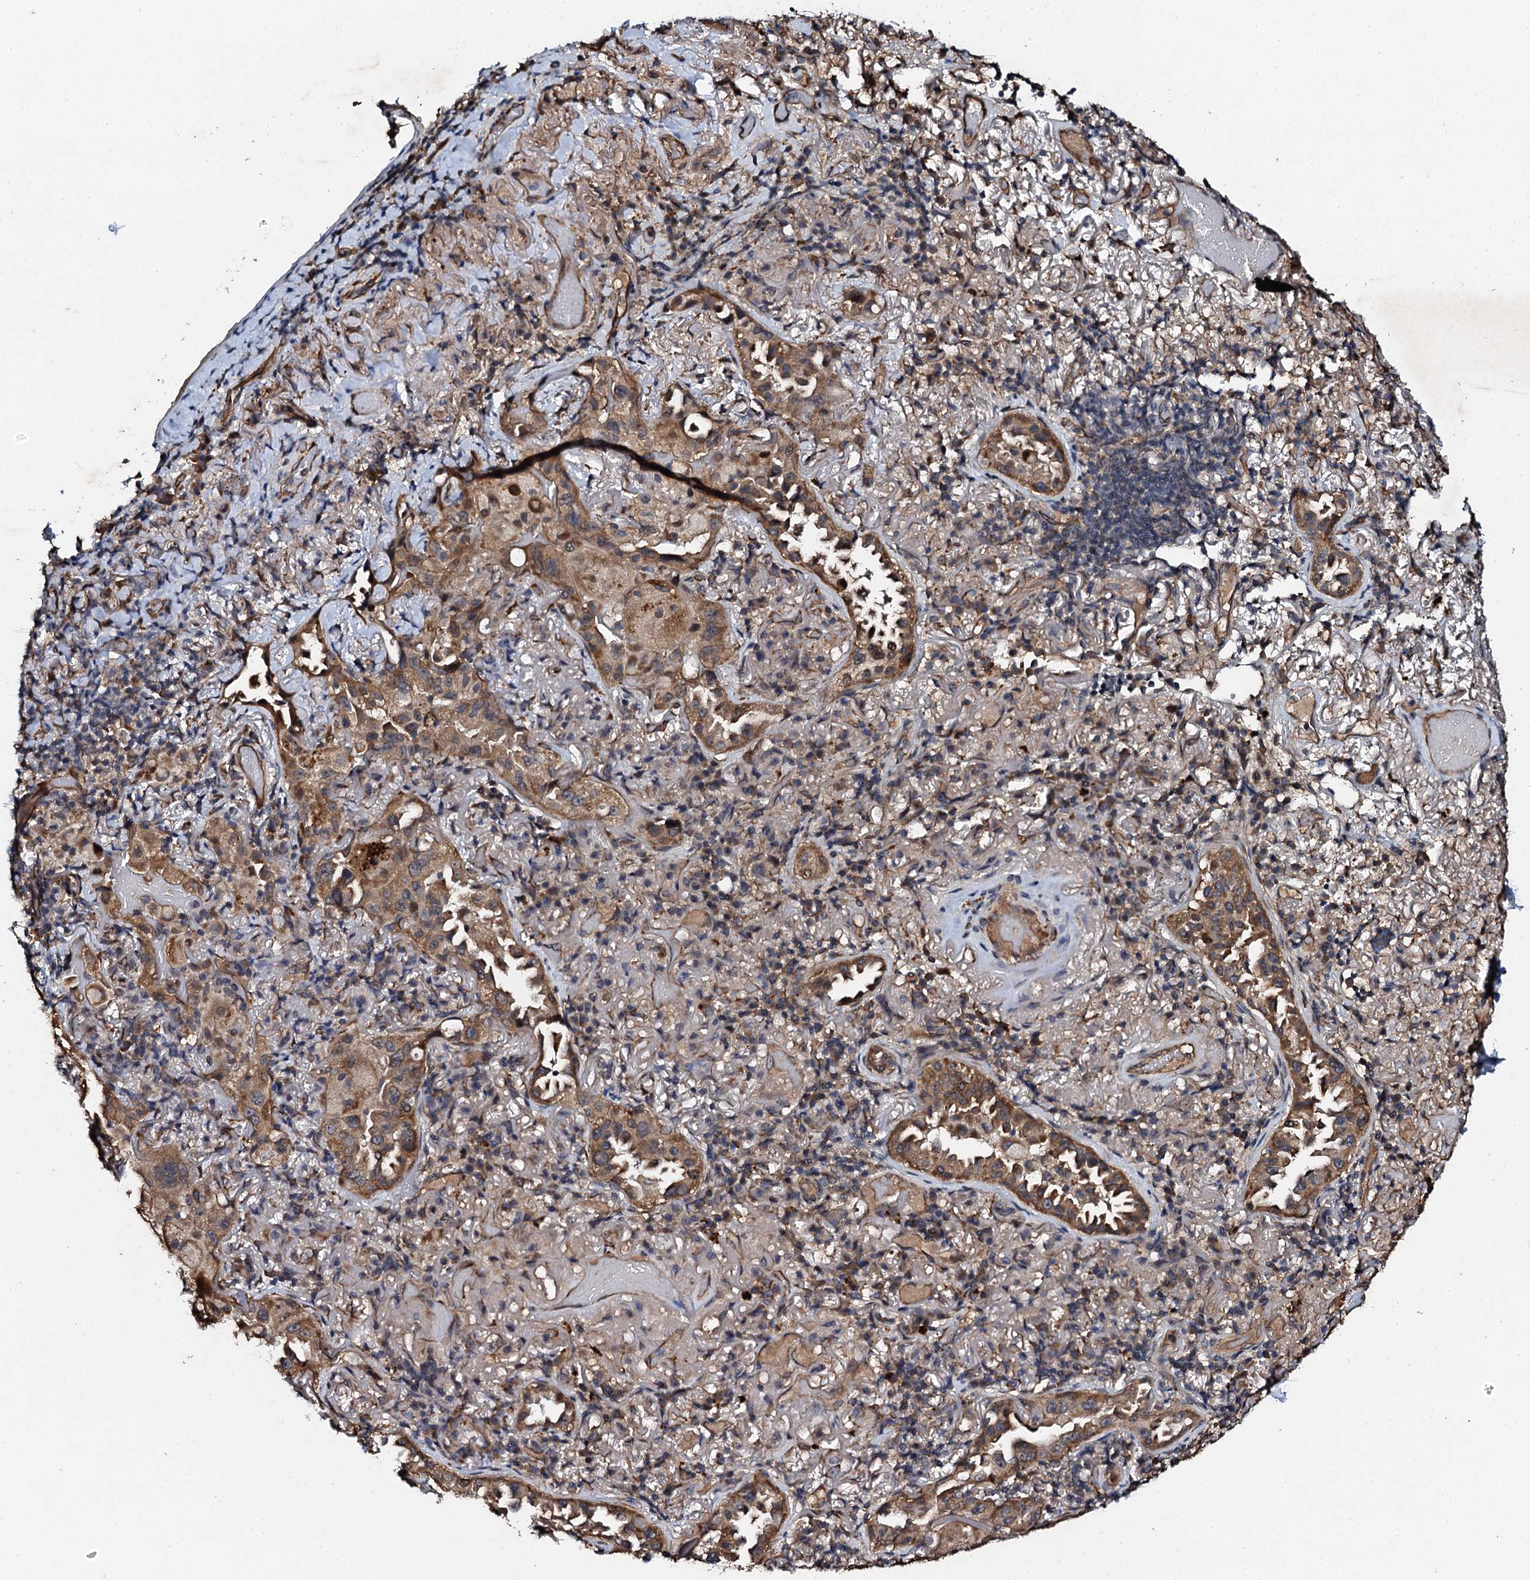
{"staining": {"intensity": "moderate", "quantity": ">75%", "location": "cytoplasmic/membranous"}, "tissue": "lung cancer", "cell_type": "Tumor cells", "image_type": "cancer", "snomed": [{"axis": "morphology", "description": "Adenocarcinoma, NOS"}, {"axis": "topography", "description": "Lung"}], "caption": "There is medium levels of moderate cytoplasmic/membranous staining in tumor cells of adenocarcinoma (lung), as demonstrated by immunohistochemical staining (brown color).", "gene": "ADAMTS10", "patient": {"sex": "female", "age": 69}}